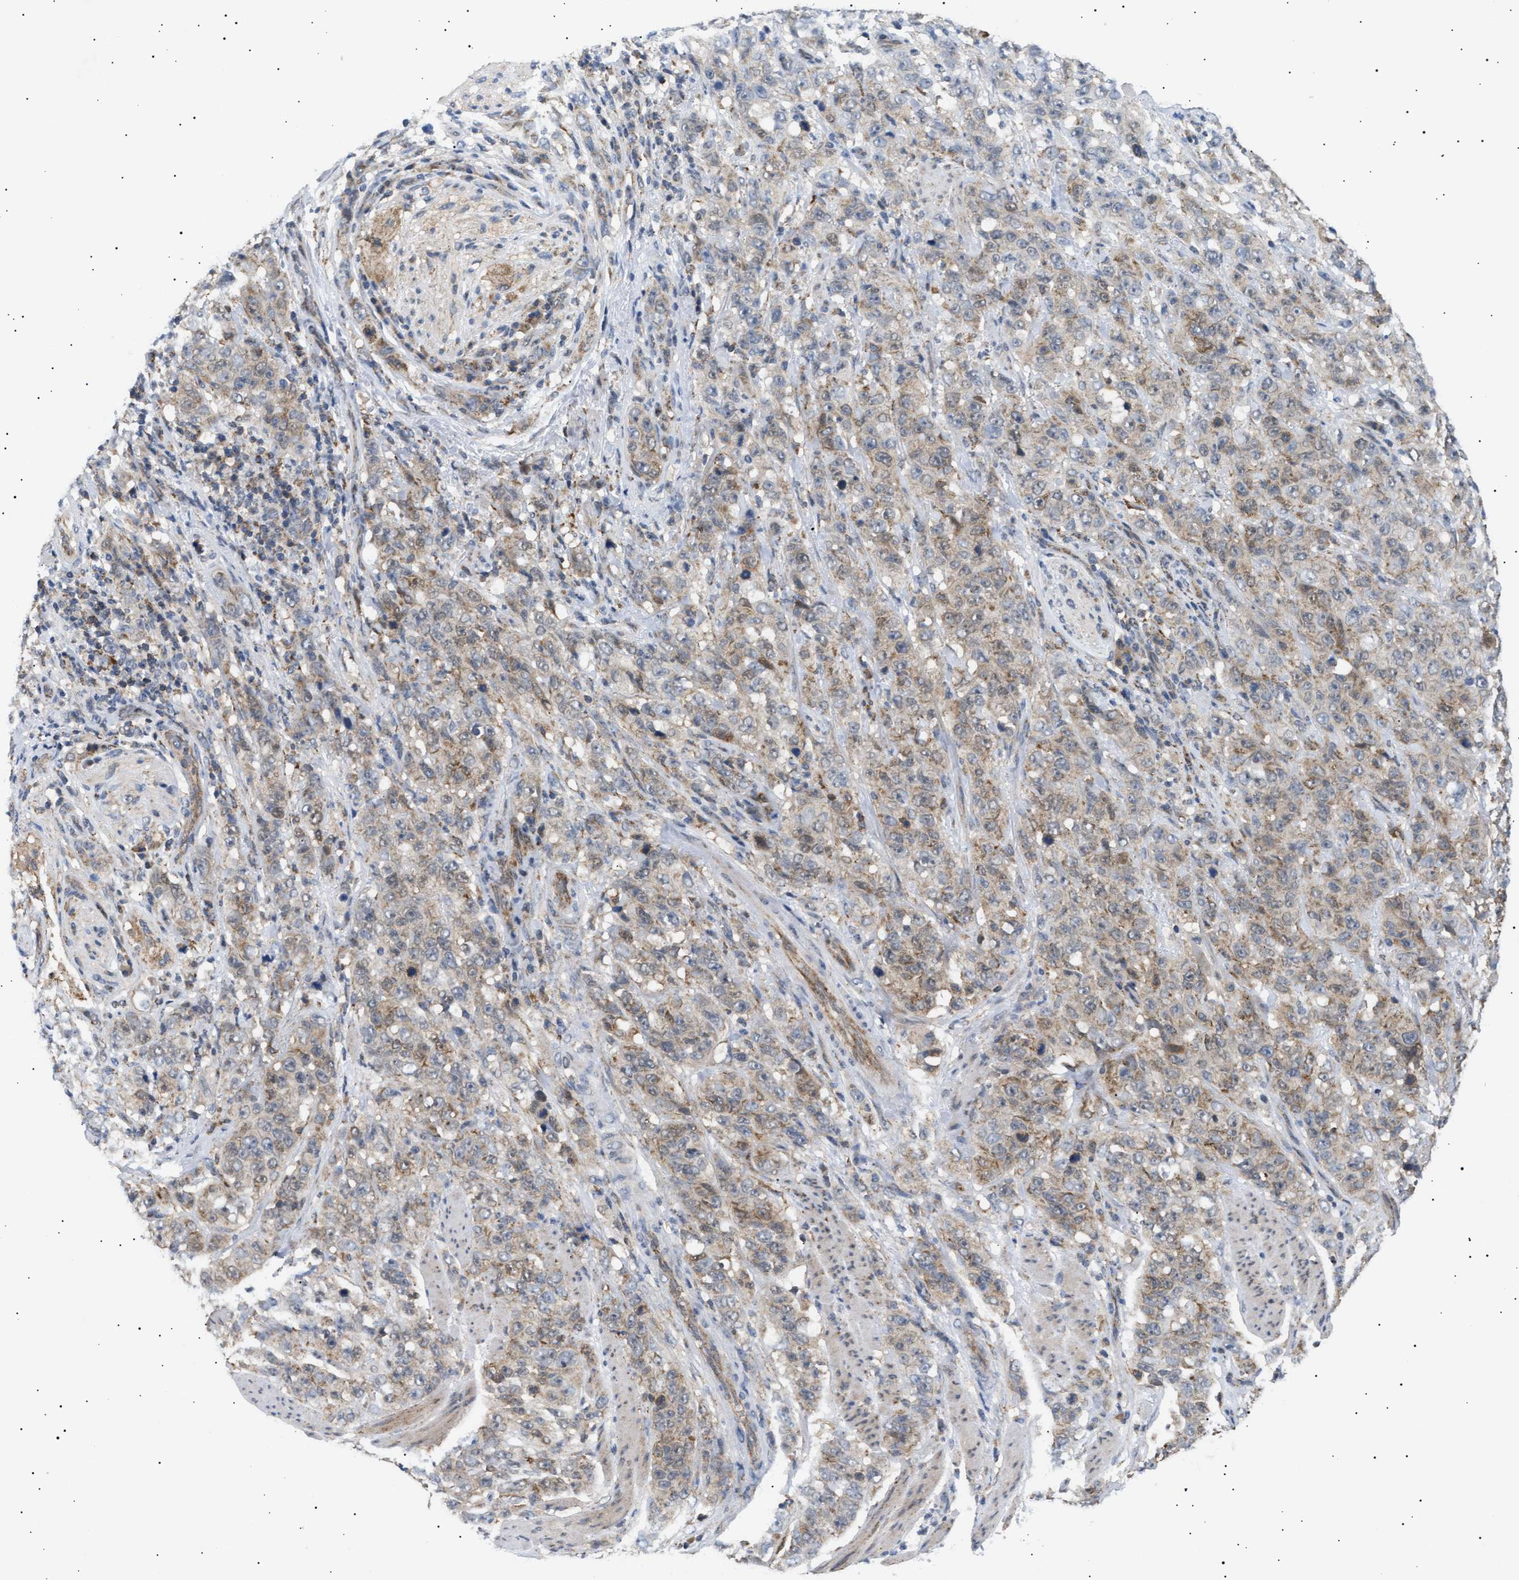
{"staining": {"intensity": "weak", "quantity": ">75%", "location": "cytoplasmic/membranous"}, "tissue": "stomach cancer", "cell_type": "Tumor cells", "image_type": "cancer", "snomed": [{"axis": "morphology", "description": "Adenocarcinoma, NOS"}, {"axis": "topography", "description": "Stomach"}], "caption": "IHC image of human stomach cancer stained for a protein (brown), which shows low levels of weak cytoplasmic/membranous staining in about >75% of tumor cells.", "gene": "SIRT5", "patient": {"sex": "male", "age": 48}}